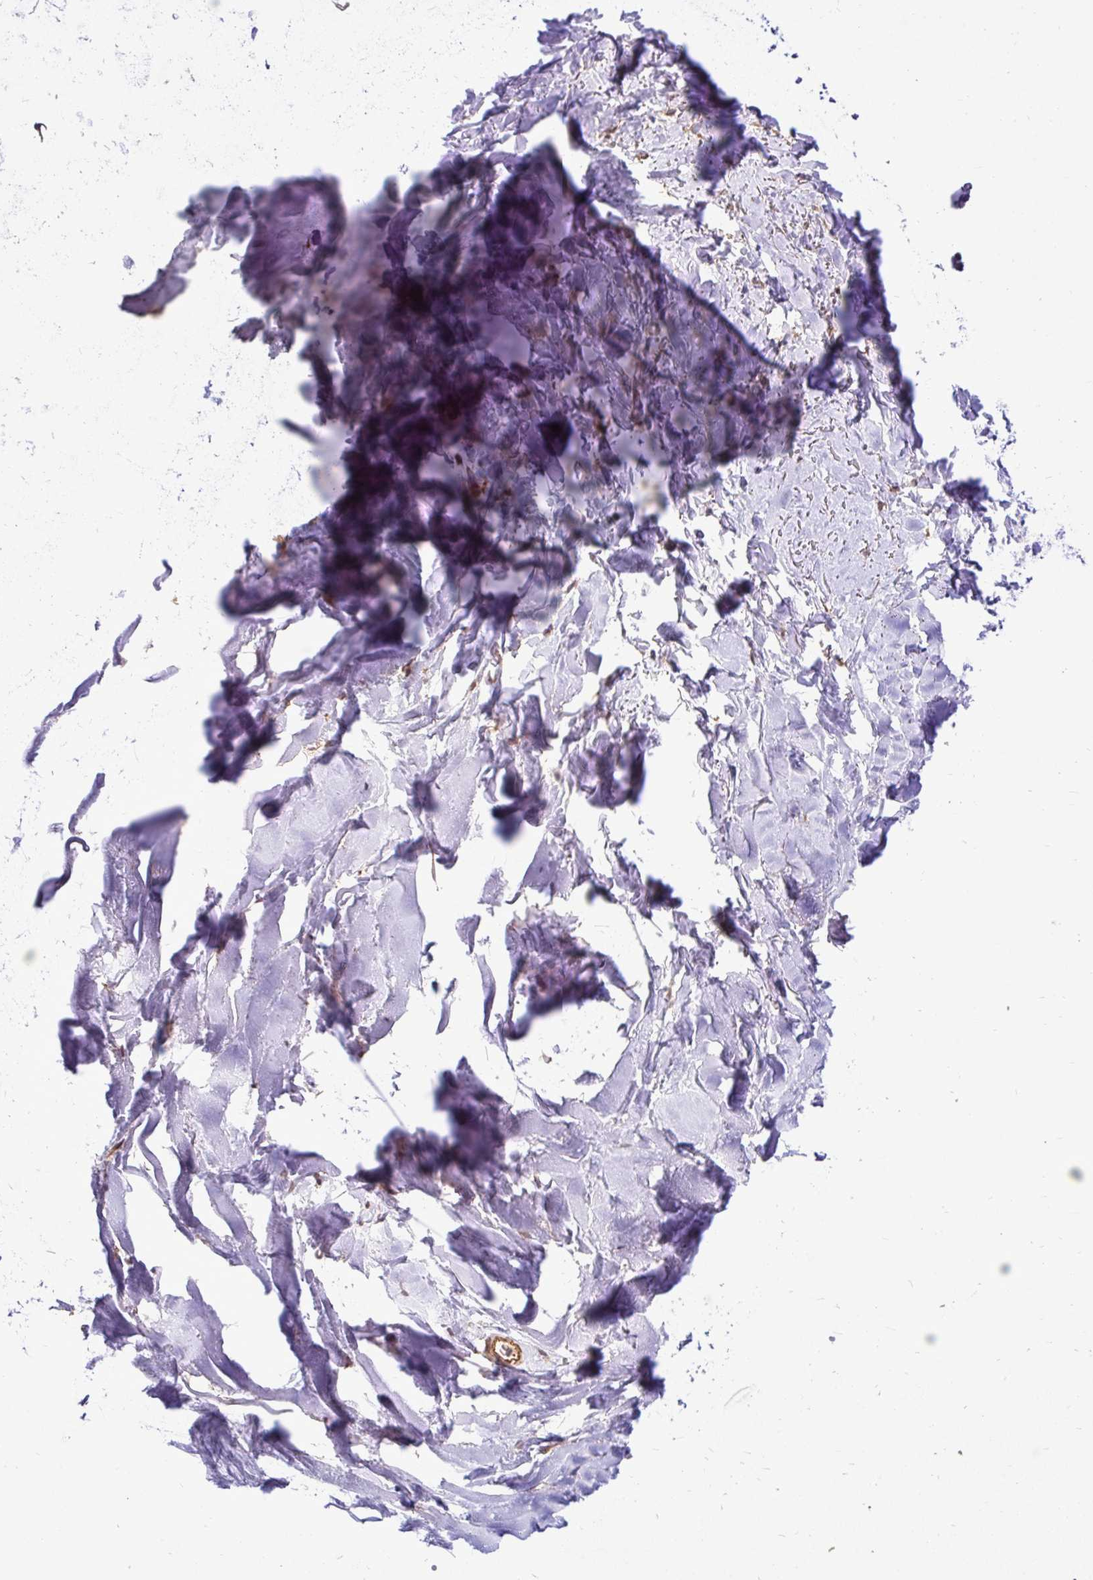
{"staining": {"intensity": "negative", "quantity": "none", "location": "none"}, "tissue": "soft tissue", "cell_type": "Chondrocytes", "image_type": "normal", "snomed": [{"axis": "morphology", "description": "Normal tissue, NOS"}, {"axis": "topography", "description": "Cartilage tissue"}, {"axis": "topography", "description": "Bronchus"}], "caption": "Chondrocytes are negative for protein expression in unremarkable human soft tissue. Brightfield microscopy of IHC stained with DAB (3,3'-diaminobenzidine) (brown) and hematoxylin (blue), captured at high magnification.", "gene": "TRIP6", "patient": {"sex": "female", "age": 79}}